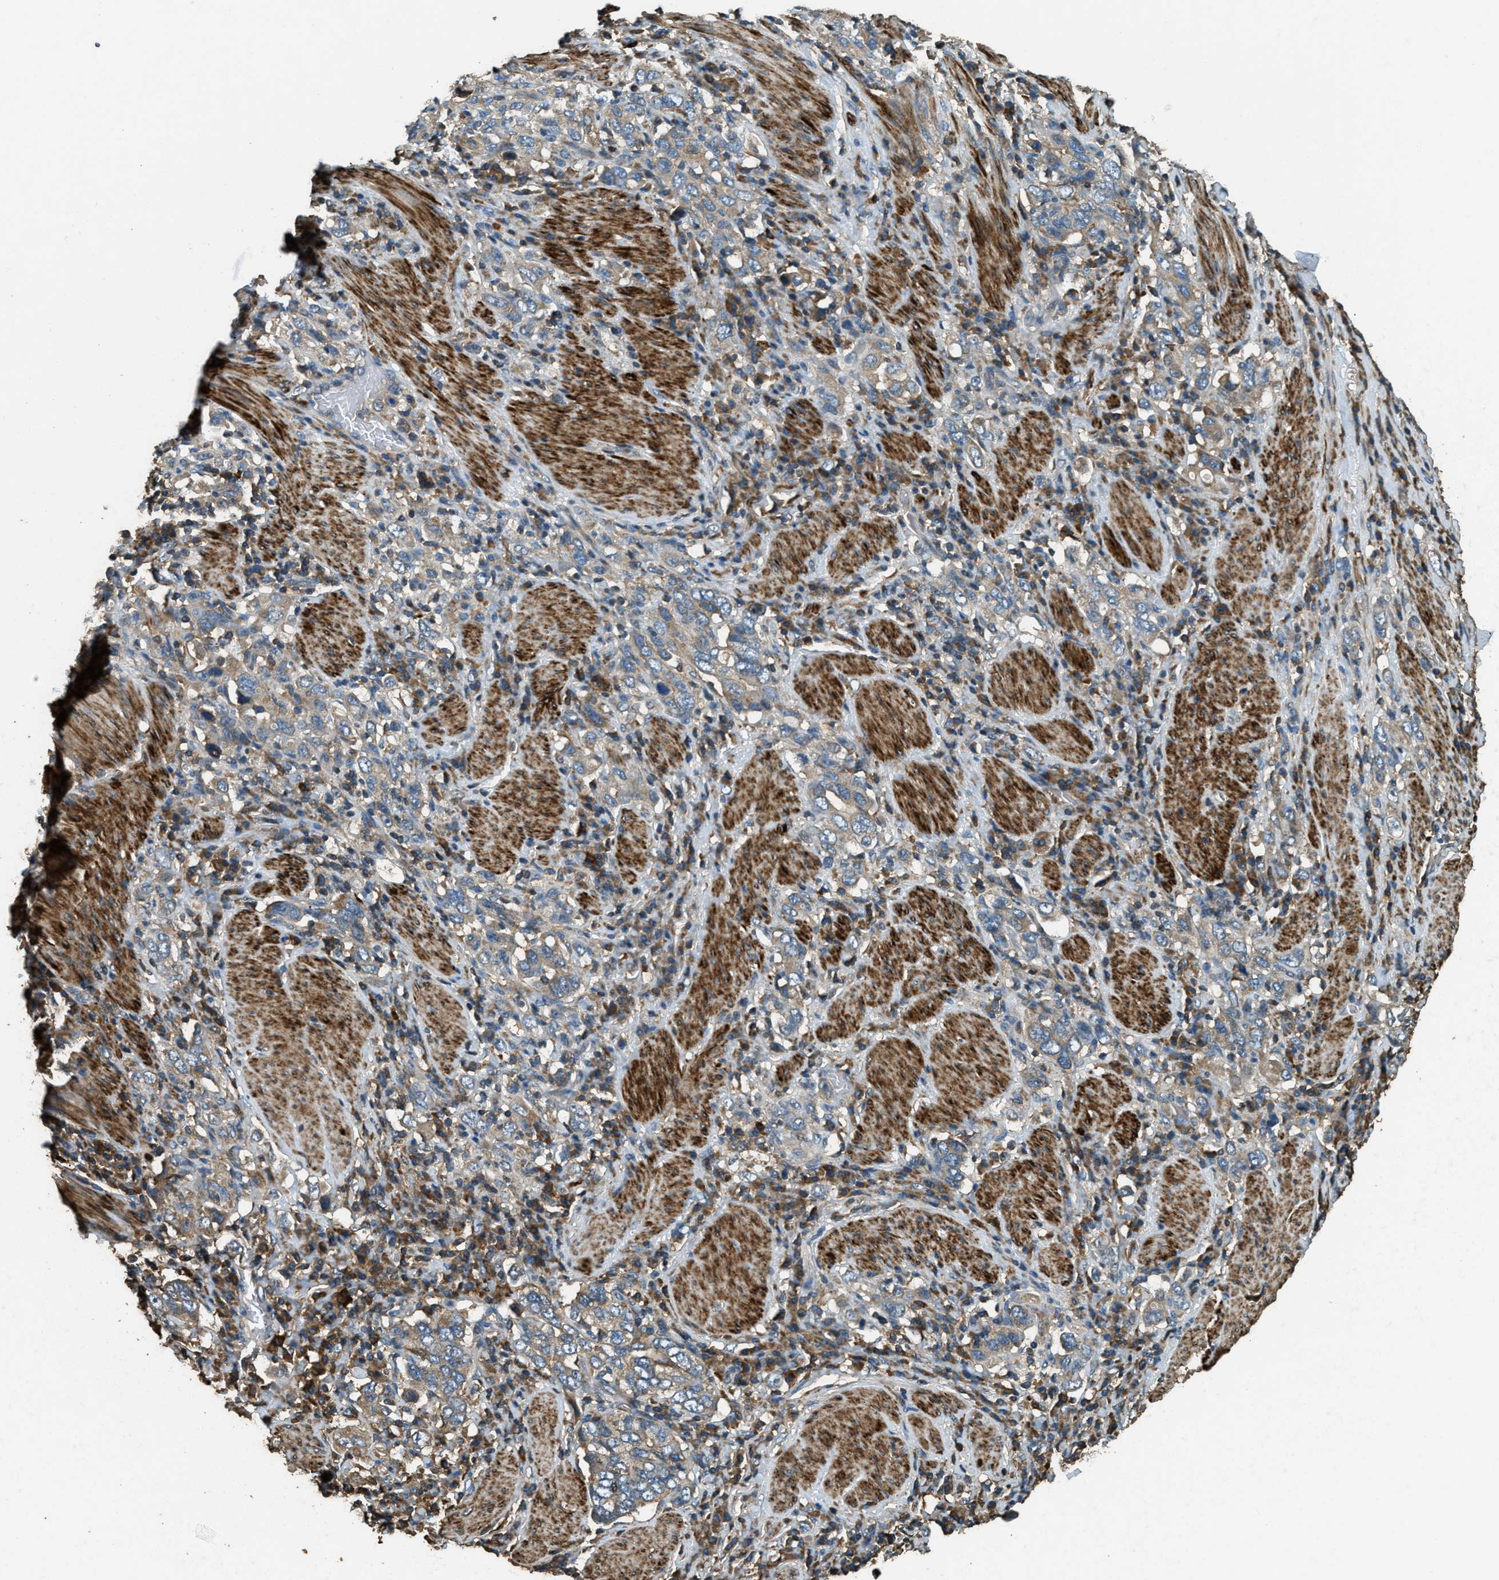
{"staining": {"intensity": "weak", "quantity": "25%-75%", "location": "cytoplasmic/membranous"}, "tissue": "stomach cancer", "cell_type": "Tumor cells", "image_type": "cancer", "snomed": [{"axis": "morphology", "description": "Adenocarcinoma, NOS"}, {"axis": "topography", "description": "Stomach, upper"}], "caption": "A high-resolution image shows immunohistochemistry staining of stomach cancer (adenocarcinoma), which displays weak cytoplasmic/membranous expression in about 25%-75% of tumor cells.", "gene": "ERGIC1", "patient": {"sex": "male", "age": 62}}